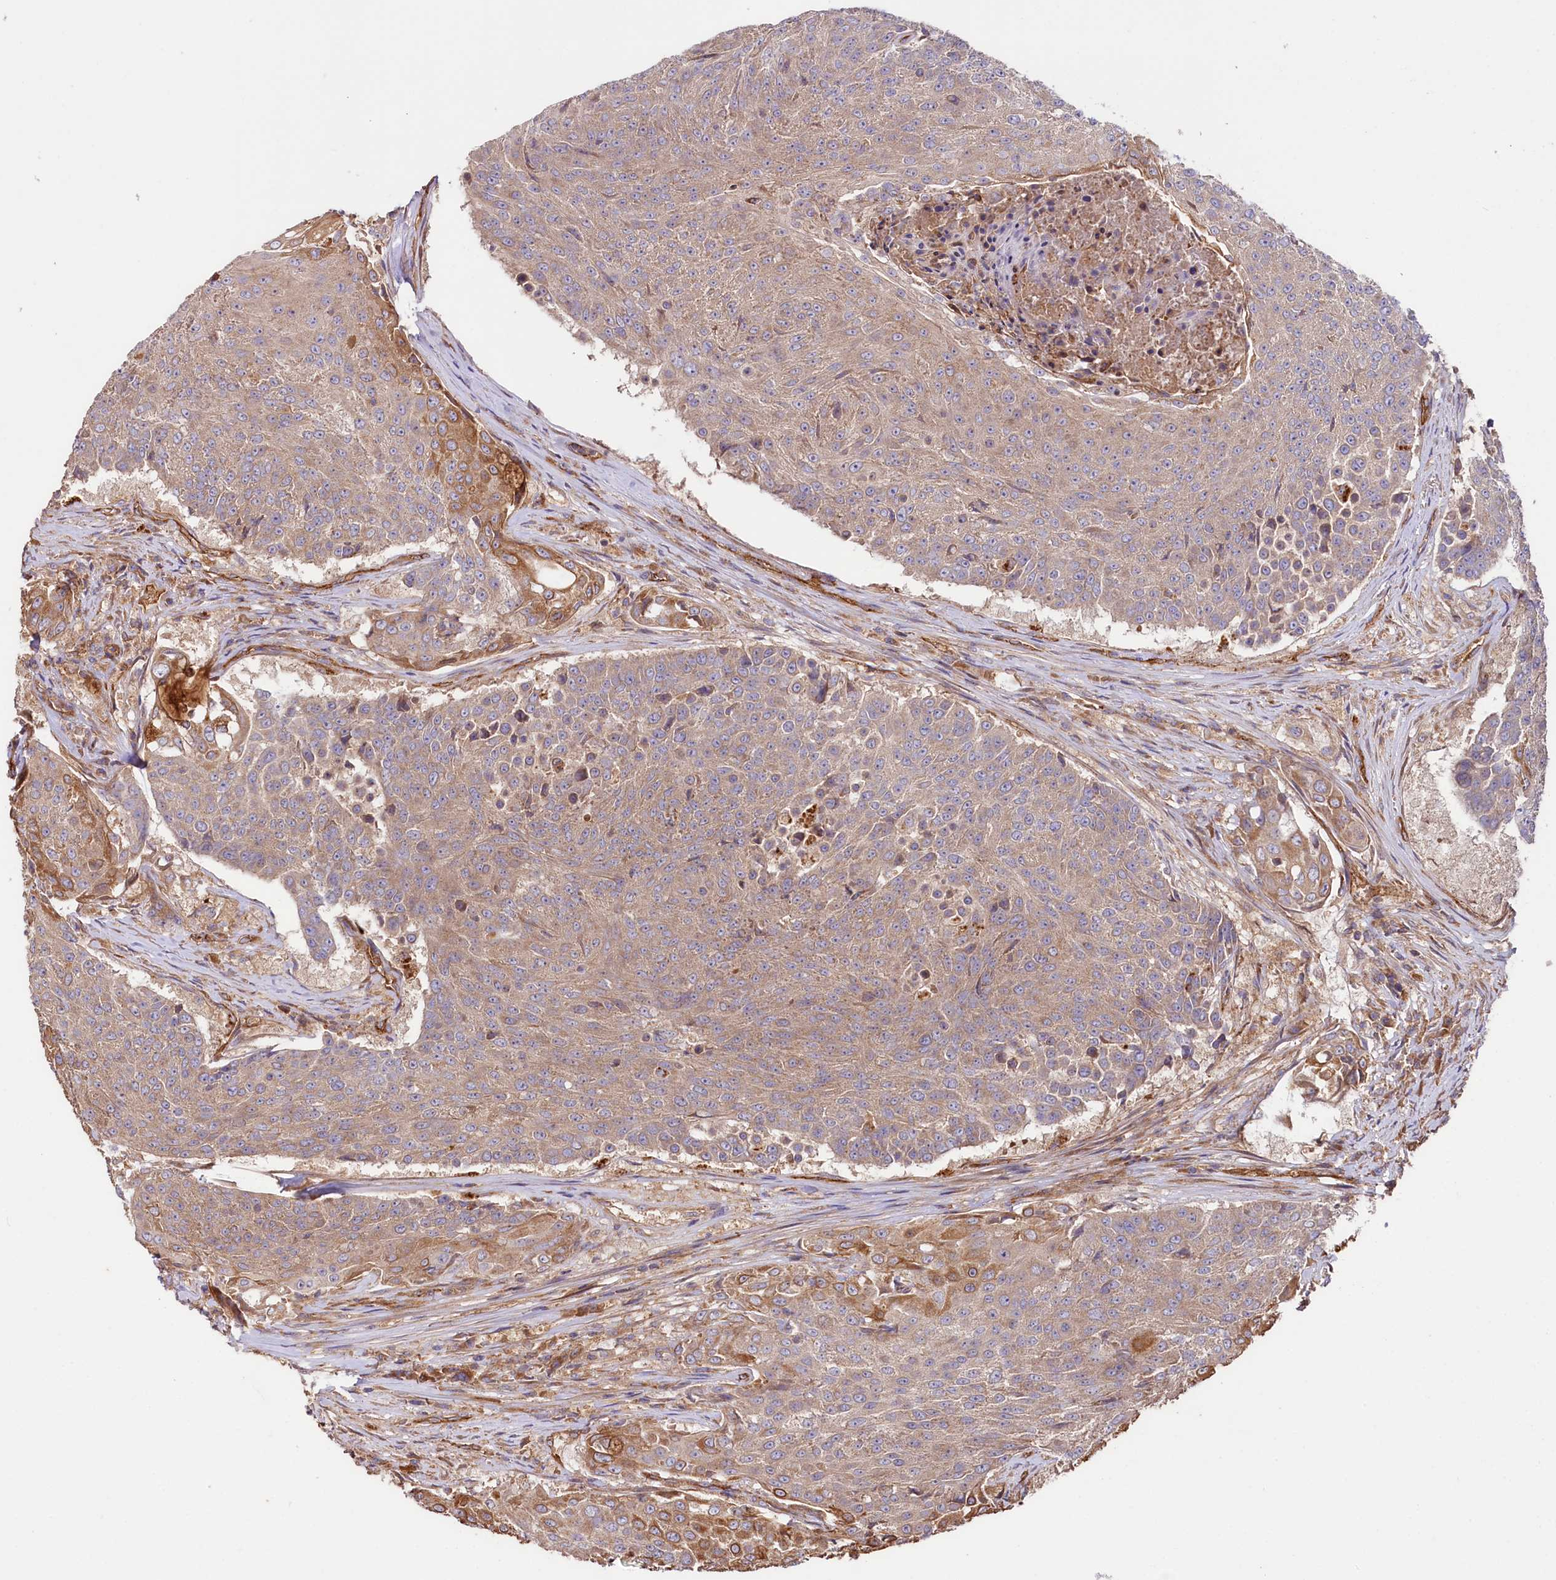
{"staining": {"intensity": "moderate", "quantity": "25%-75%", "location": "cytoplasmic/membranous"}, "tissue": "urothelial cancer", "cell_type": "Tumor cells", "image_type": "cancer", "snomed": [{"axis": "morphology", "description": "Urothelial carcinoma, High grade"}, {"axis": "topography", "description": "Urinary bladder"}], "caption": "Human urothelial cancer stained with a protein marker reveals moderate staining in tumor cells.", "gene": "CEP295", "patient": {"sex": "female", "age": 63}}